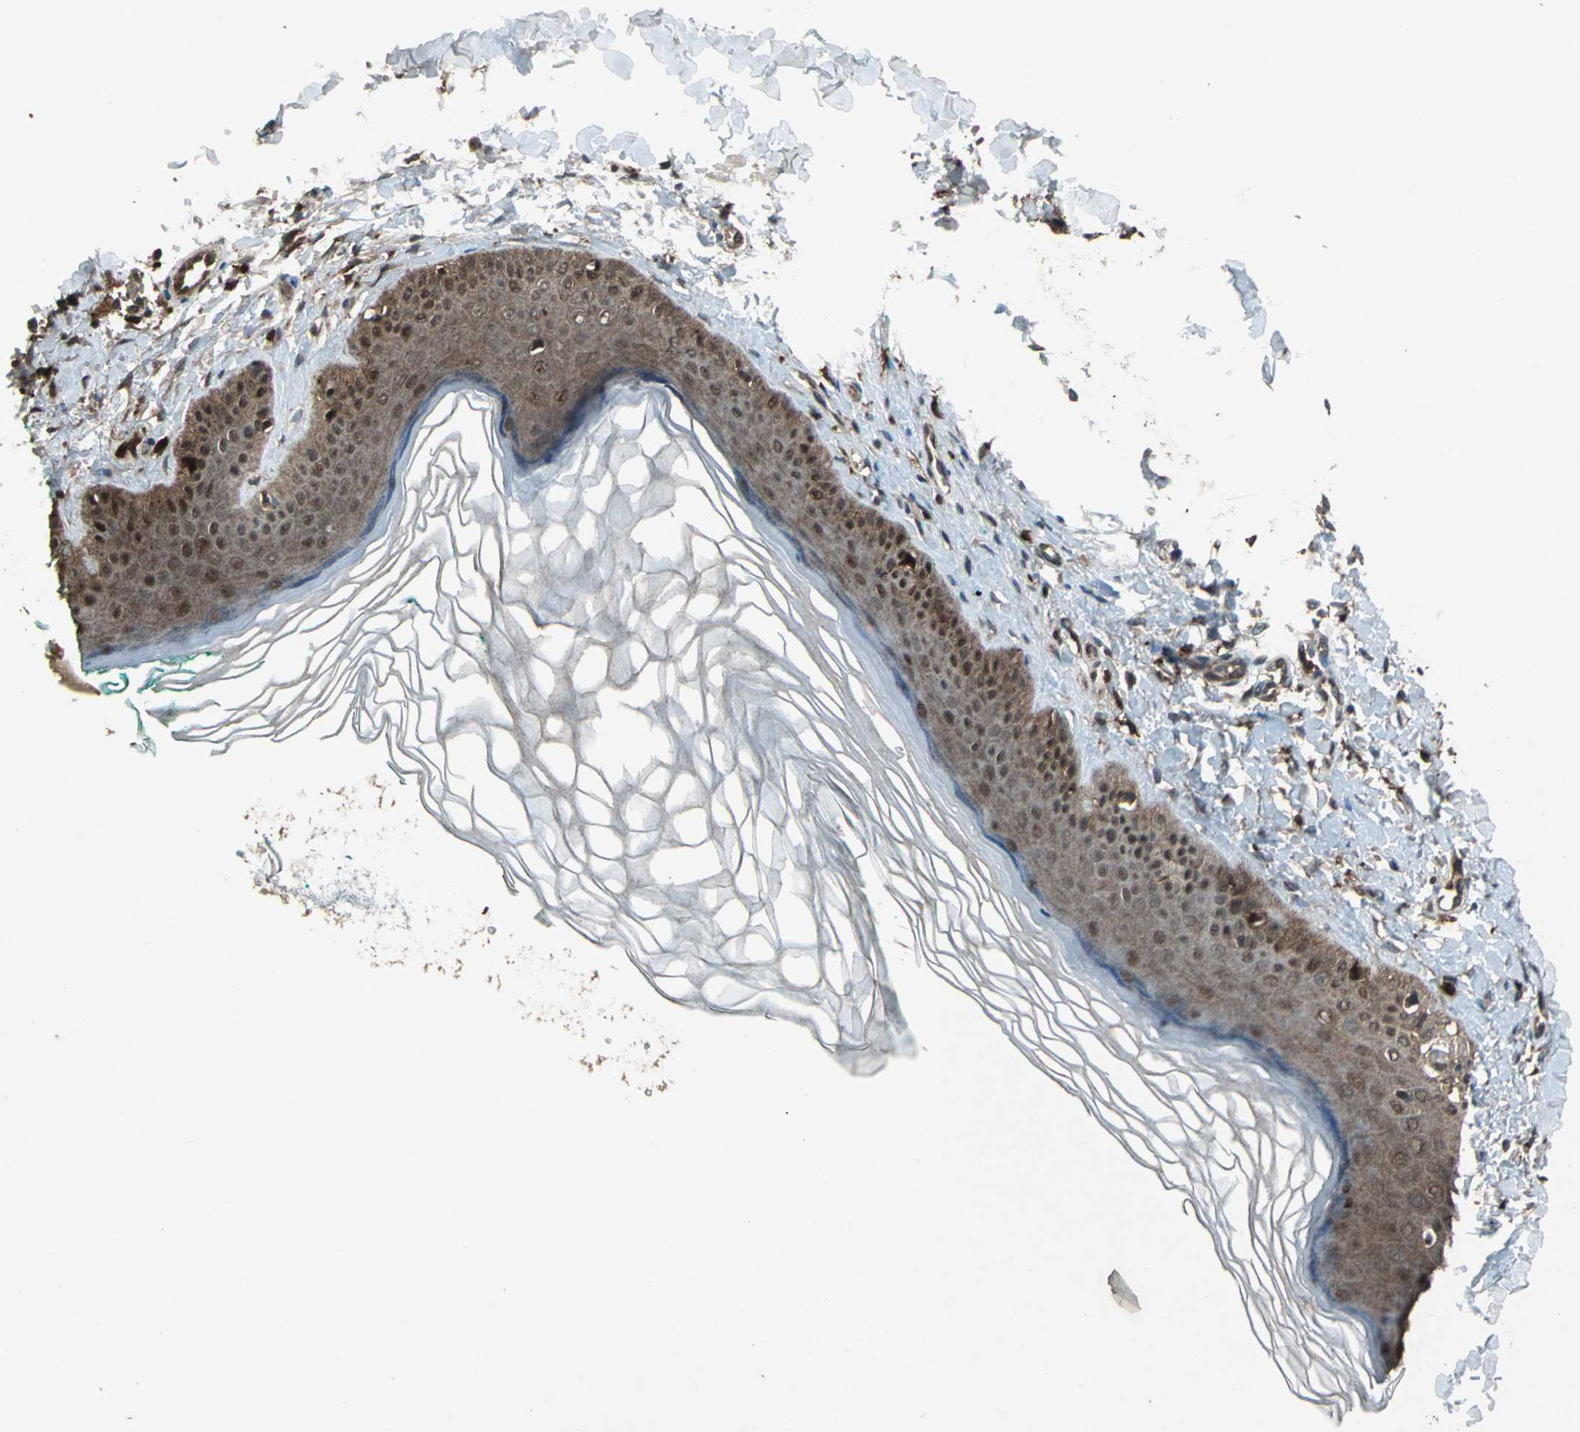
{"staining": {"intensity": "weak", "quantity": ">75%", "location": "cytoplasmic/membranous,nuclear"}, "tissue": "skin", "cell_type": "Fibroblasts", "image_type": "normal", "snomed": [{"axis": "morphology", "description": "Normal tissue, NOS"}, {"axis": "topography", "description": "Skin"}], "caption": "DAB immunohistochemical staining of benign skin exhibits weak cytoplasmic/membranous,nuclear protein positivity in approximately >75% of fibroblasts. (IHC, brightfield microscopy, high magnification).", "gene": "PYCARD", "patient": {"sex": "male", "age": 71}}